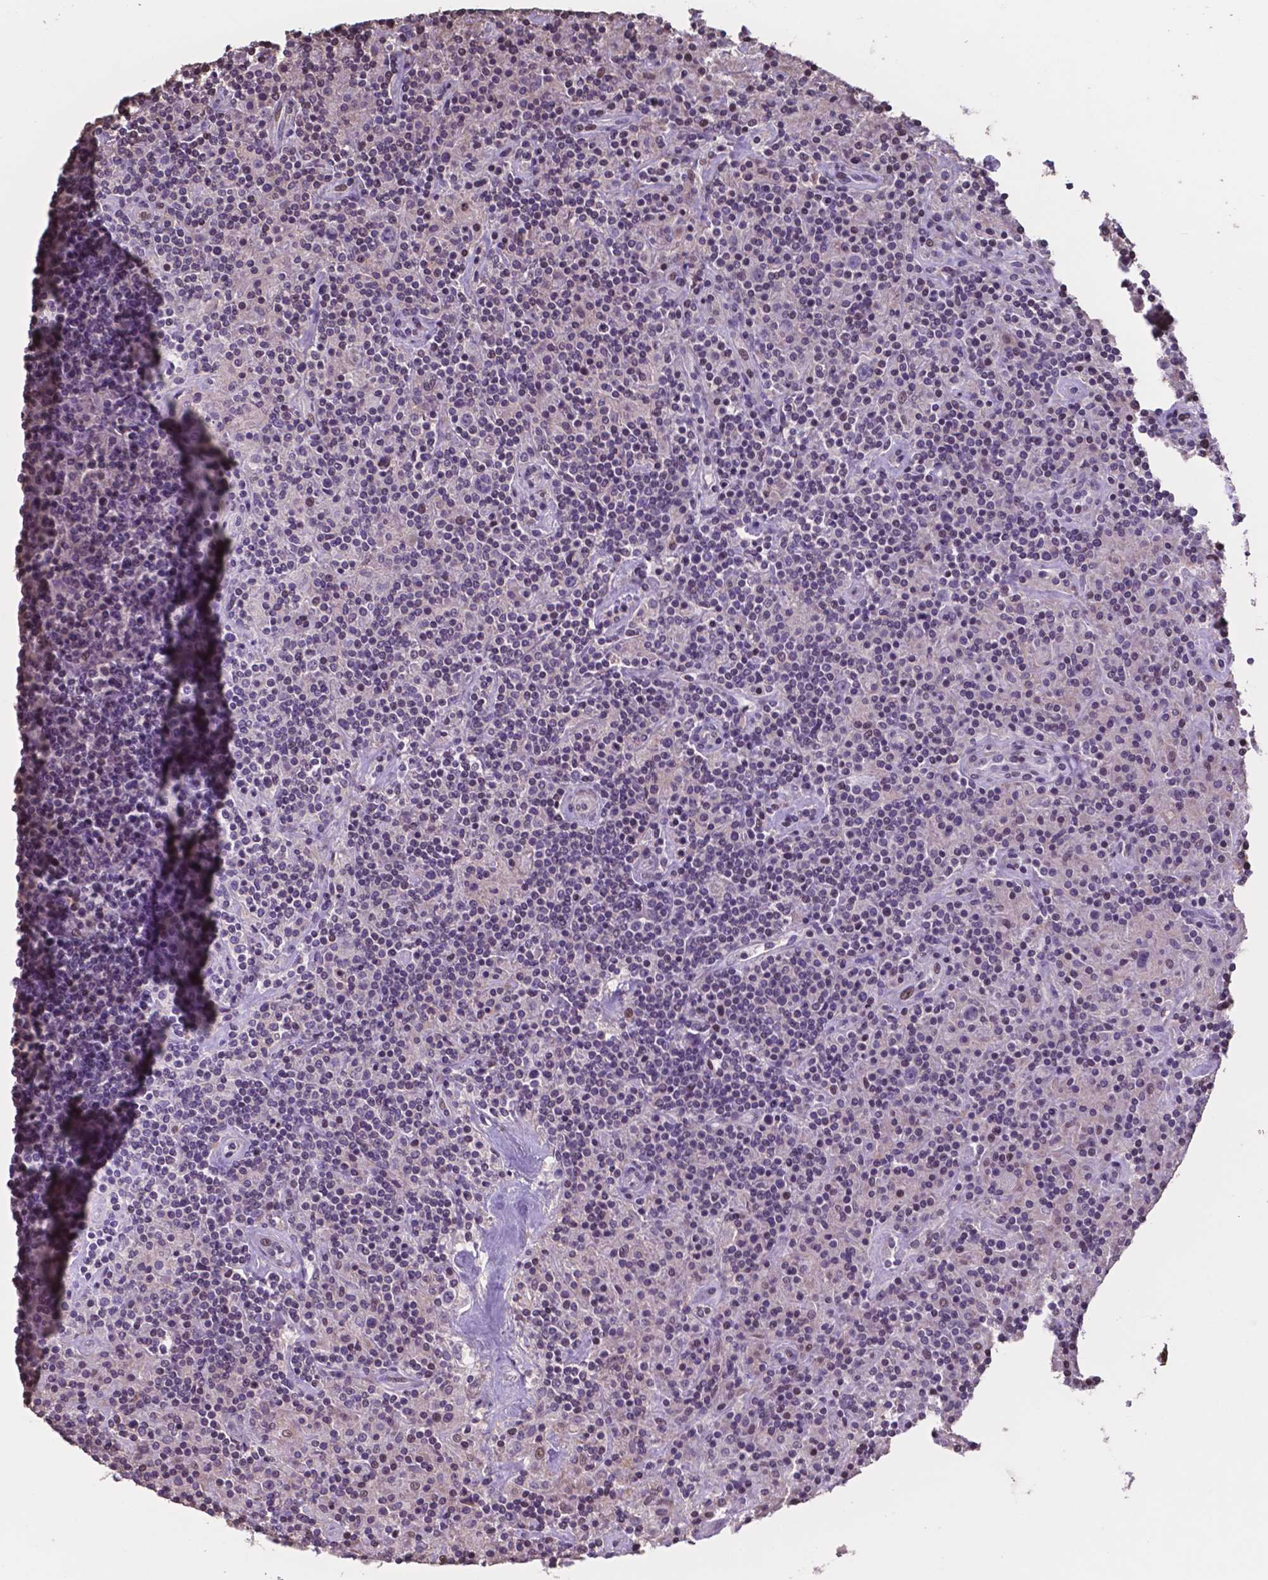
{"staining": {"intensity": "negative", "quantity": "none", "location": "none"}, "tissue": "lymphoma", "cell_type": "Tumor cells", "image_type": "cancer", "snomed": [{"axis": "morphology", "description": "Hodgkin's disease, NOS"}, {"axis": "topography", "description": "Lymph node"}], "caption": "Hodgkin's disease was stained to show a protein in brown. There is no significant positivity in tumor cells. The staining was performed using DAB (3,3'-diaminobenzidine) to visualize the protein expression in brown, while the nuclei were stained in blue with hematoxylin (Magnification: 20x).", "gene": "MLC1", "patient": {"sex": "male", "age": 70}}